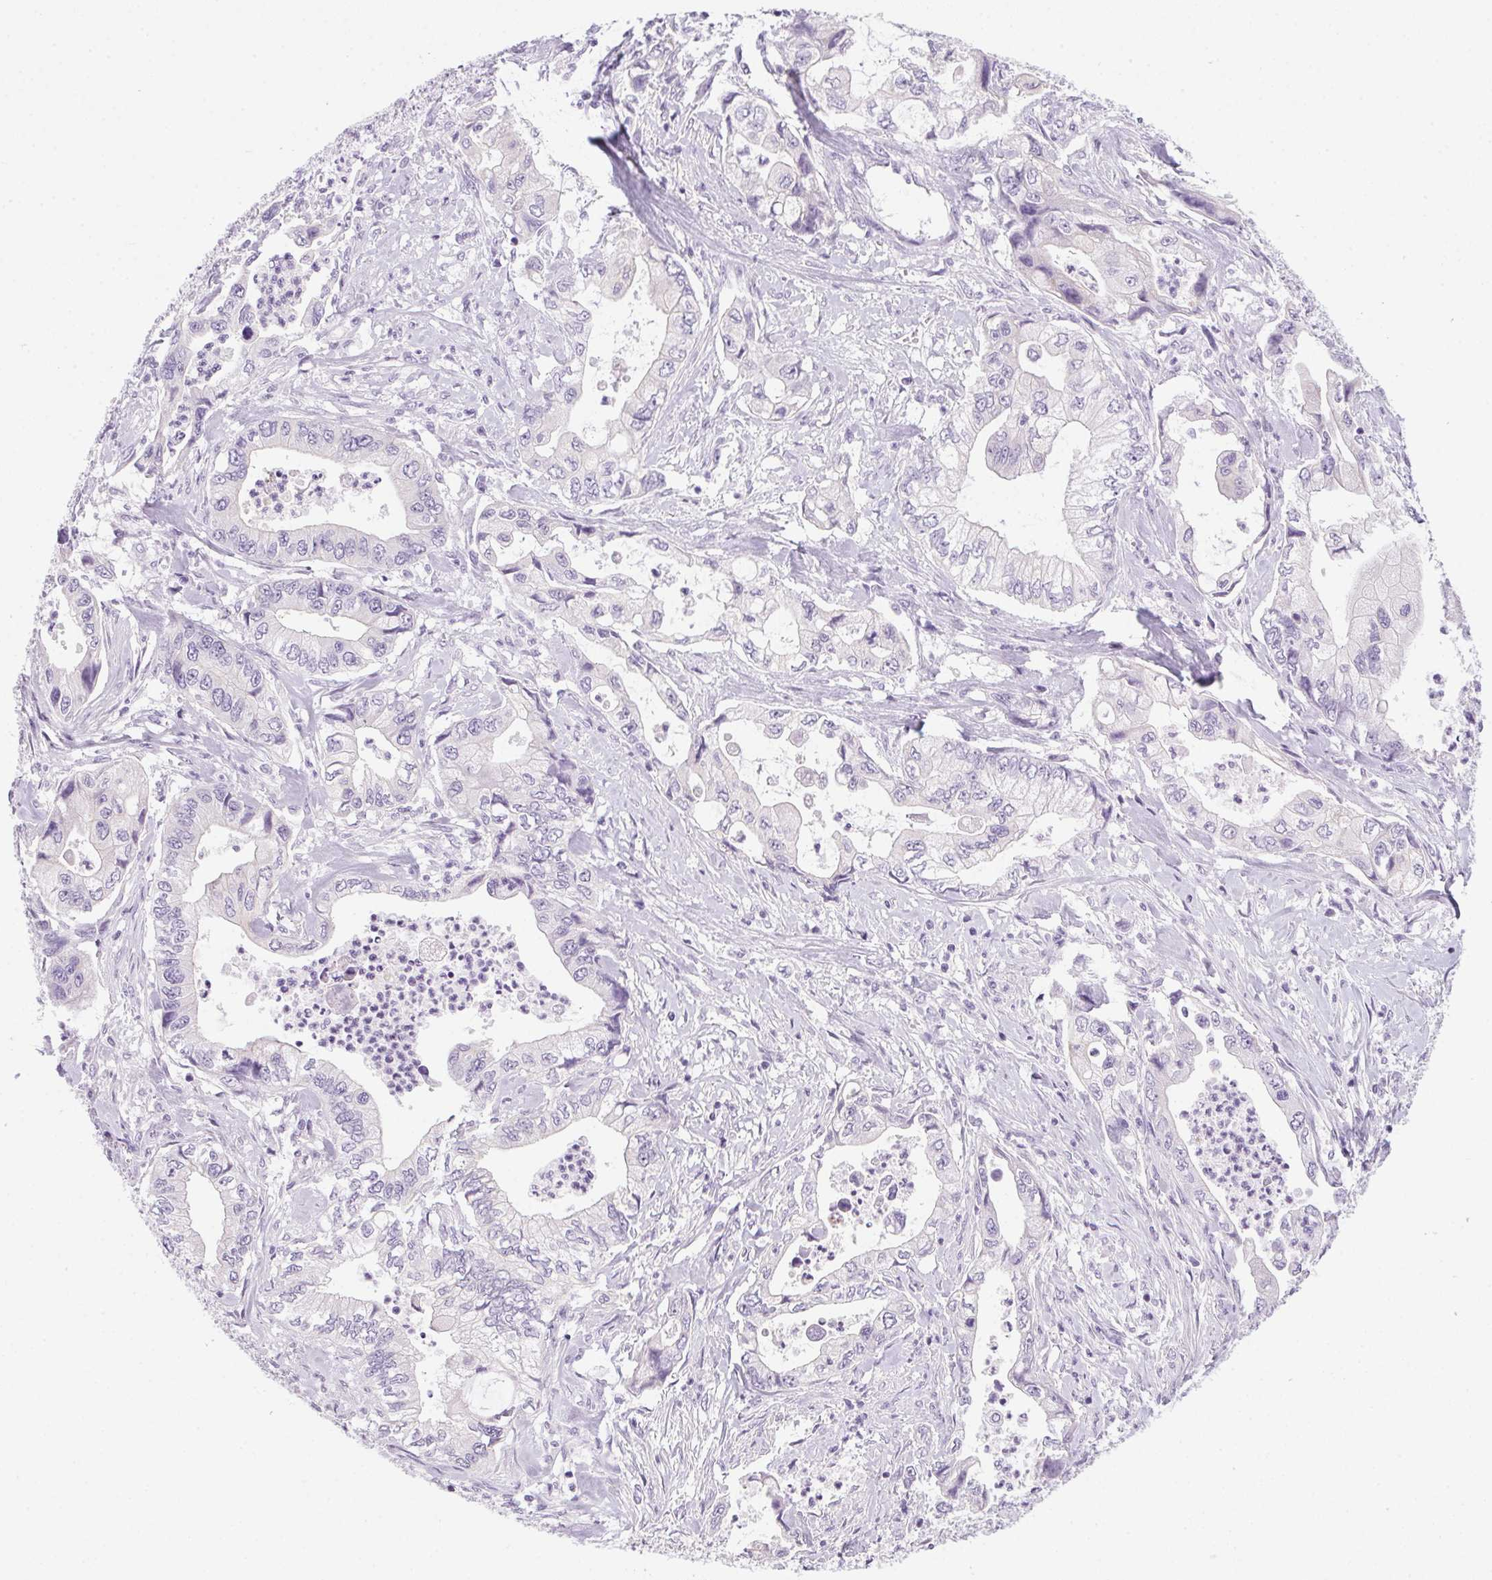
{"staining": {"intensity": "negative", "quantity": "none", "location": "none"}, "tissue": "stomach cancer", "cell_type": "Tumor cells", "image_type": "cancer", "snomed": [{"axis": "morphology", "description": "Adenocarcinoma, NOS"}, {"axis": "topography", "description": "Pancreas"}, {"axis": "topography", "description": "Stomach, upper"}], "caption": "Micrograph shows no significant protein positivity in tumor cells of stomach adenocarcinoma.", "gene": "POPDC2", "patient": {"sex": "male", "age": 77}}